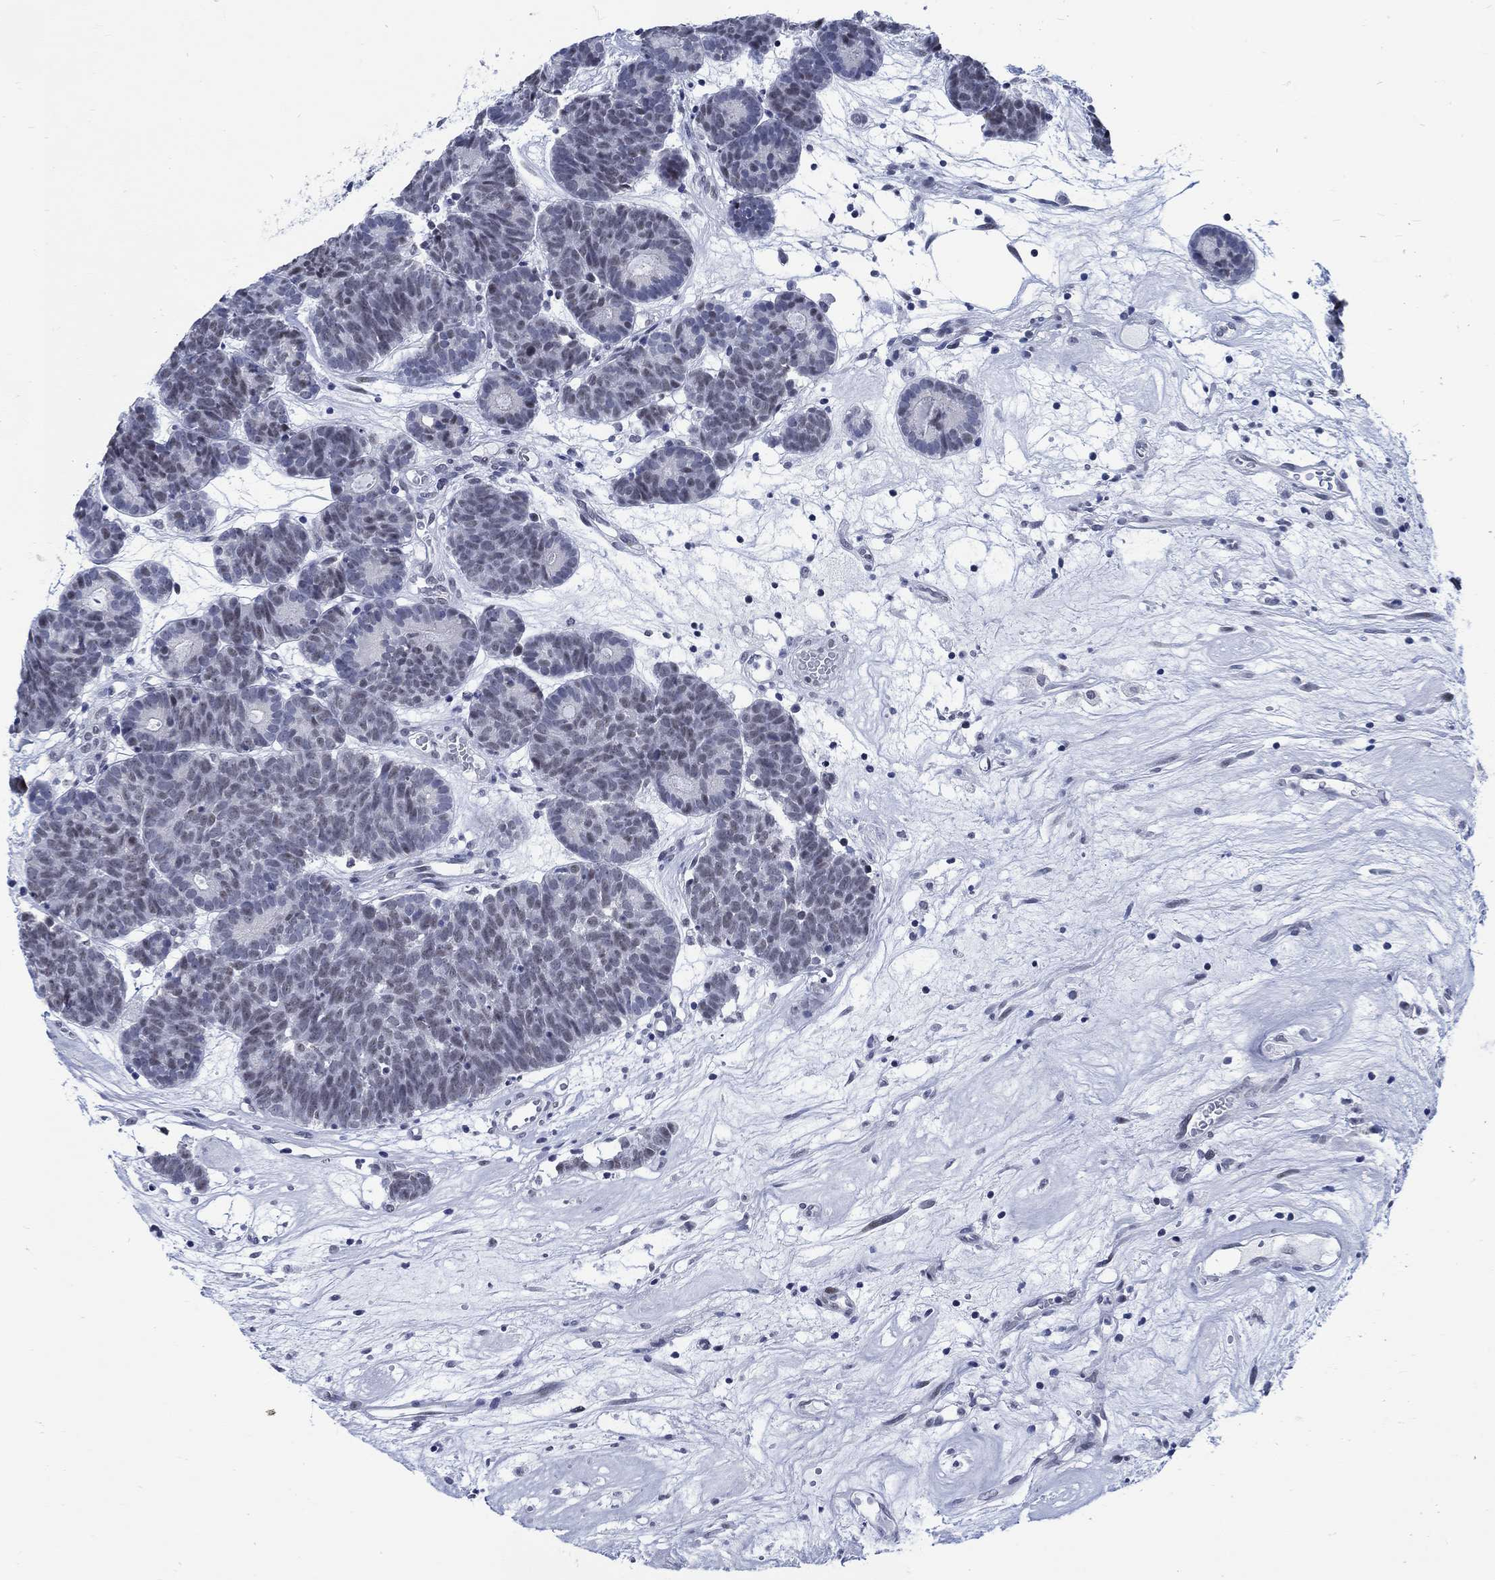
{"staining": {"intensity": "weak", "quantity": "<25%", "location": "nuclear"}, "tissue": "head and neck cancer", "cell_type": "Tumor cells", "image_type": "cancer", "snomed": [{"axis": "morphology", "description": "Adenocarcinoma, NOS"}, {"axis": "topography", "description": "Head-Neck"}], "caption": "DAB immunohistochemical staining of adenocarcinoma (head and neck) exhibits no significant staining in tumor cells.", "gene": "DLK1", "patient": {"sex": "female", "age": 81}}